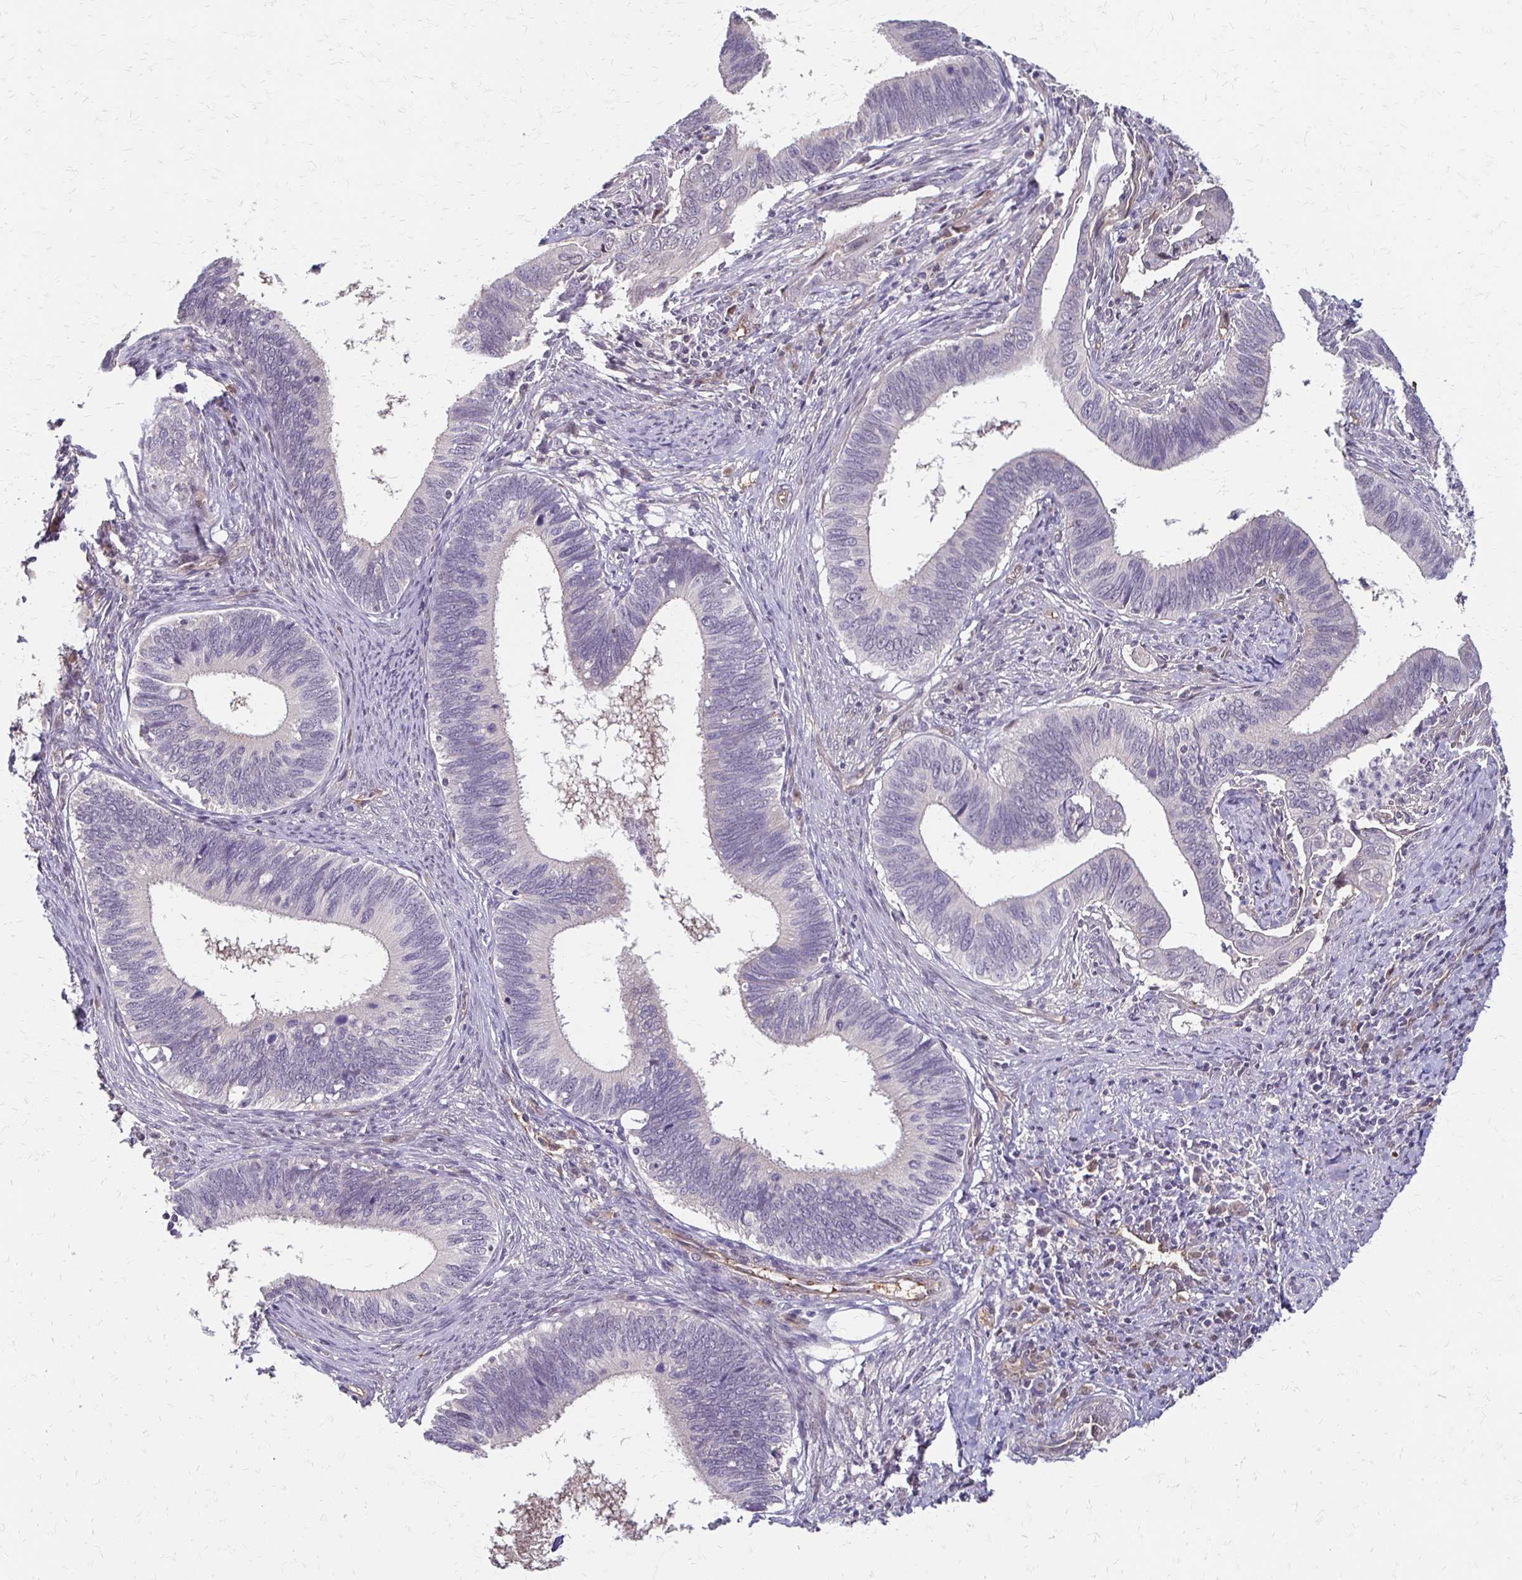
{"staining": {"intensity": "negative", "quantity": "none", "location": "none"}, "tissue": "cervical cancer", "cell_type": "Tumor cells", "image_type": "cancer", "snomed": [{"axis": "morphology", "description": "Adenocarcinoma, NOS"}, {"axis": "topography", "description": "Cervix"}], "caption": "An immunohistochemistry histopathology image of adenocarcinoma (cervical) is shown. There is no staining in tumor cells of adenocarcinoma (cervical).", "gene": "CFL2", "patient": {"sex": "female", "age": 42}}